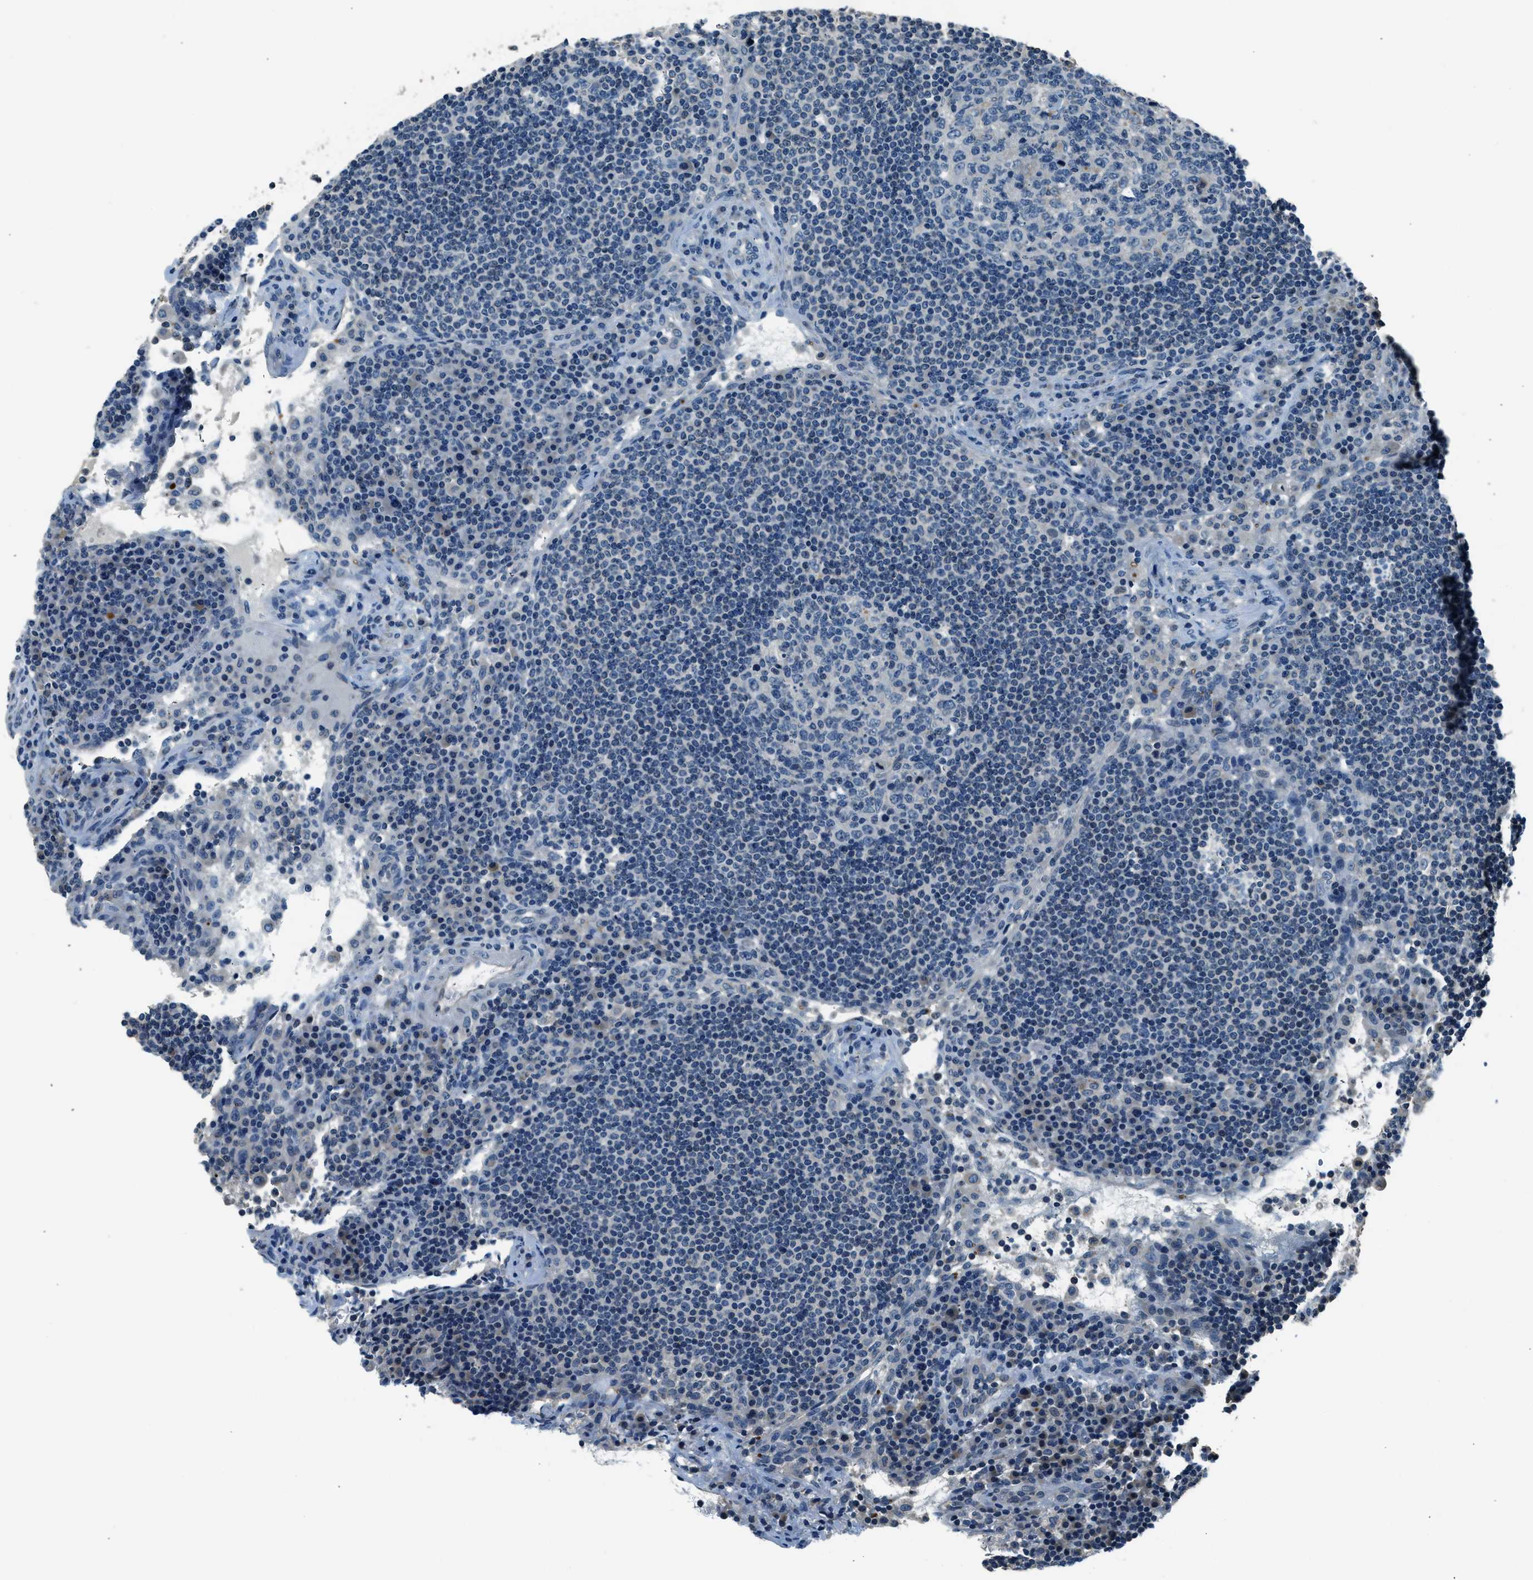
{"staining": {"intensity": "negative", "quantity": "none", "location": "none"}, "tissue": "lymph node", "cell_type": "Germinal center cells", "image_type": "normal", "snomed": [{"axis": "morphology", "description": "Normal tissue, NOS"}, {"axis": "topography", "description": "Lymph node"}], "caption": "This is a micrograph of immunohistochemistry (IHC) staining of normal lymph node, which shows no staining in germinal center cells. (Brightfield microscopy of DAB (3,3'-diaminobenzidine) IHC at high magnification).", "gene": "NME8", "patient": {"sex": "female", "age": 53}}